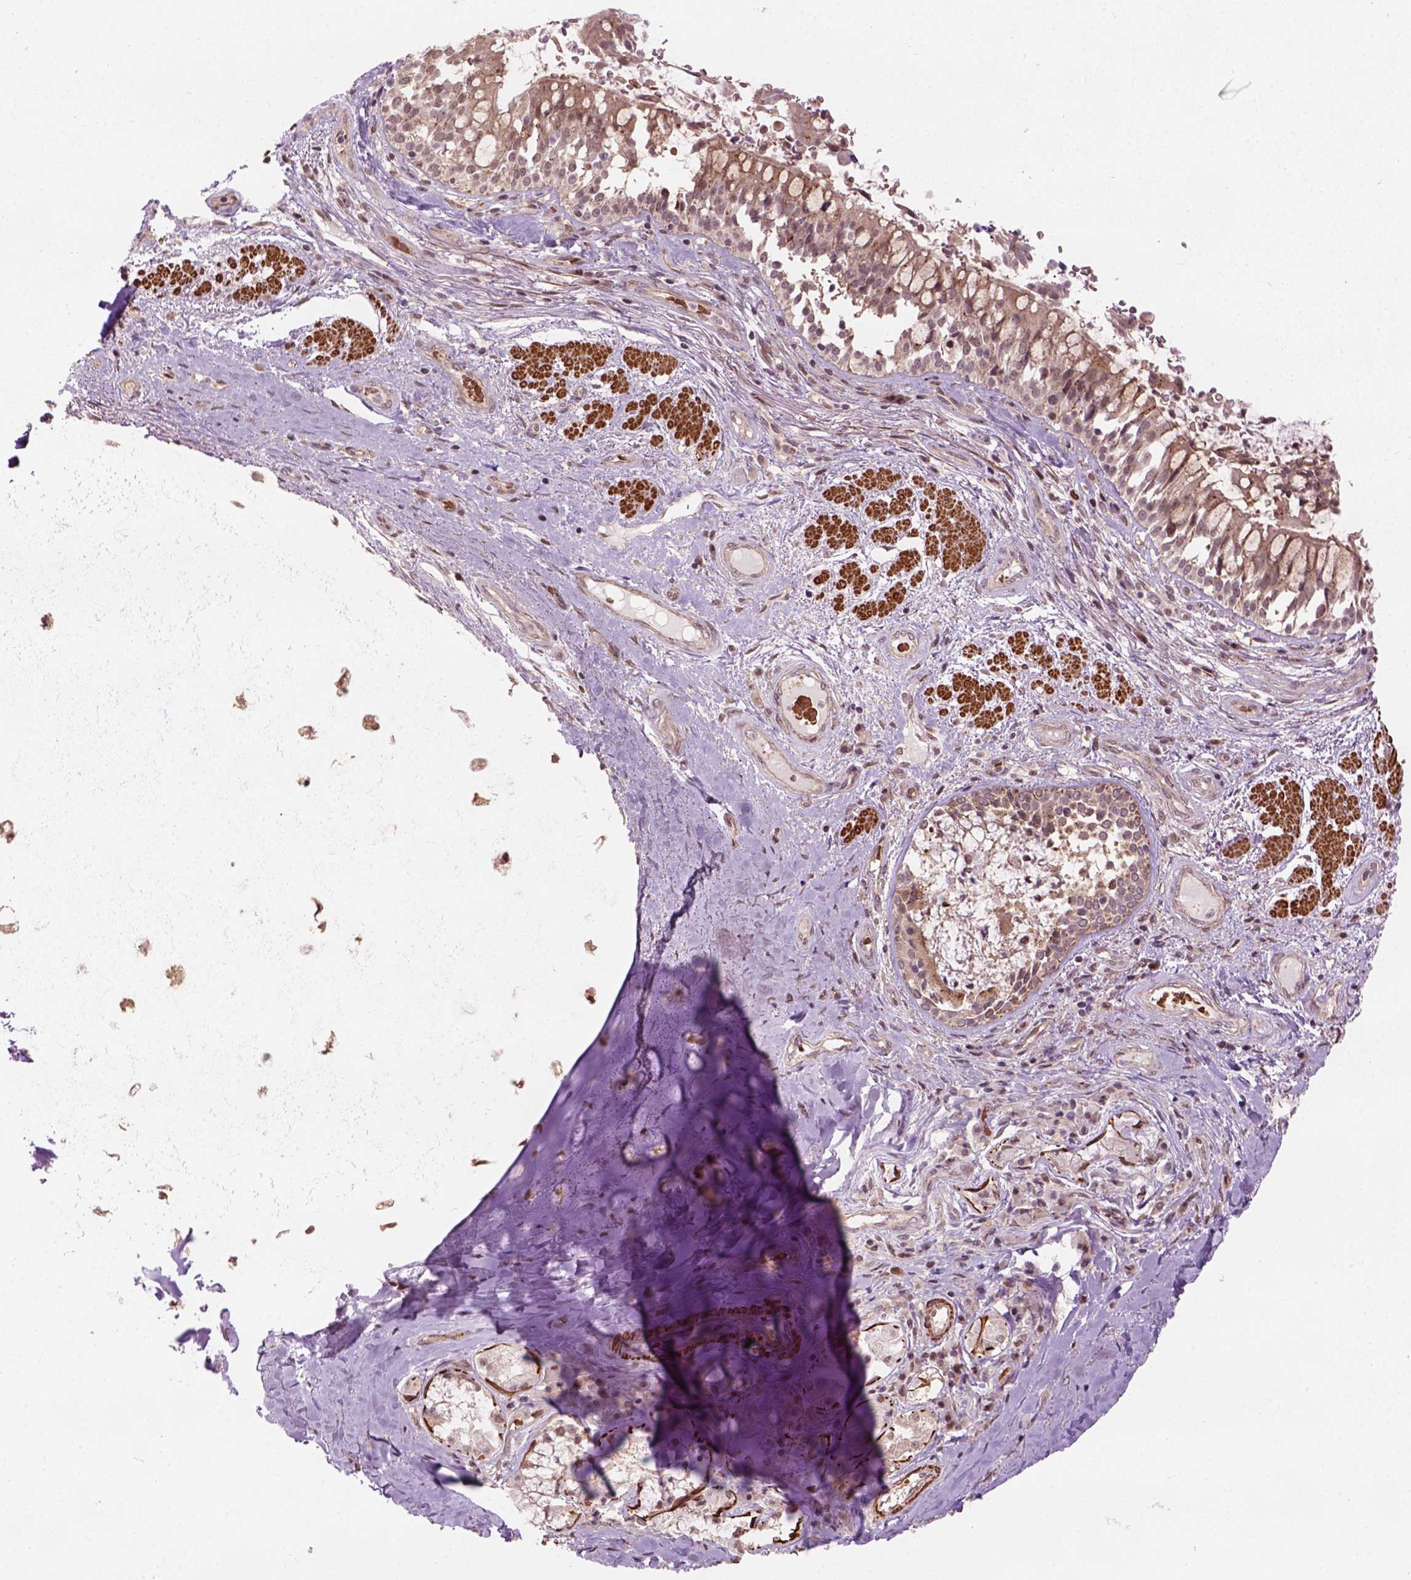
{"staining": {"intensity": "weak", "quantity": ">75%", "location": "cytoplasmic/membranous,nuclear"}, "tissue": "soft tissue", "cell_type": "Fibroblasts", "image_type": "normal", "snomed": [{"axis": "morphology", "description": "Normal tissue, NOS"}, {"axis": "topography", "description": "Cartilage tissue"}, {"axis": "topography", "description": "Bronchus"}], "caption": "This micrograph shows immunohistochemistry staining of normal soft tissue, with low weak cytoplasmic/membranous,nuclear staining in about >75% of fibroblasts.", "gene": "PSMD11", "patient": {"sex": "male", "age": 64}}